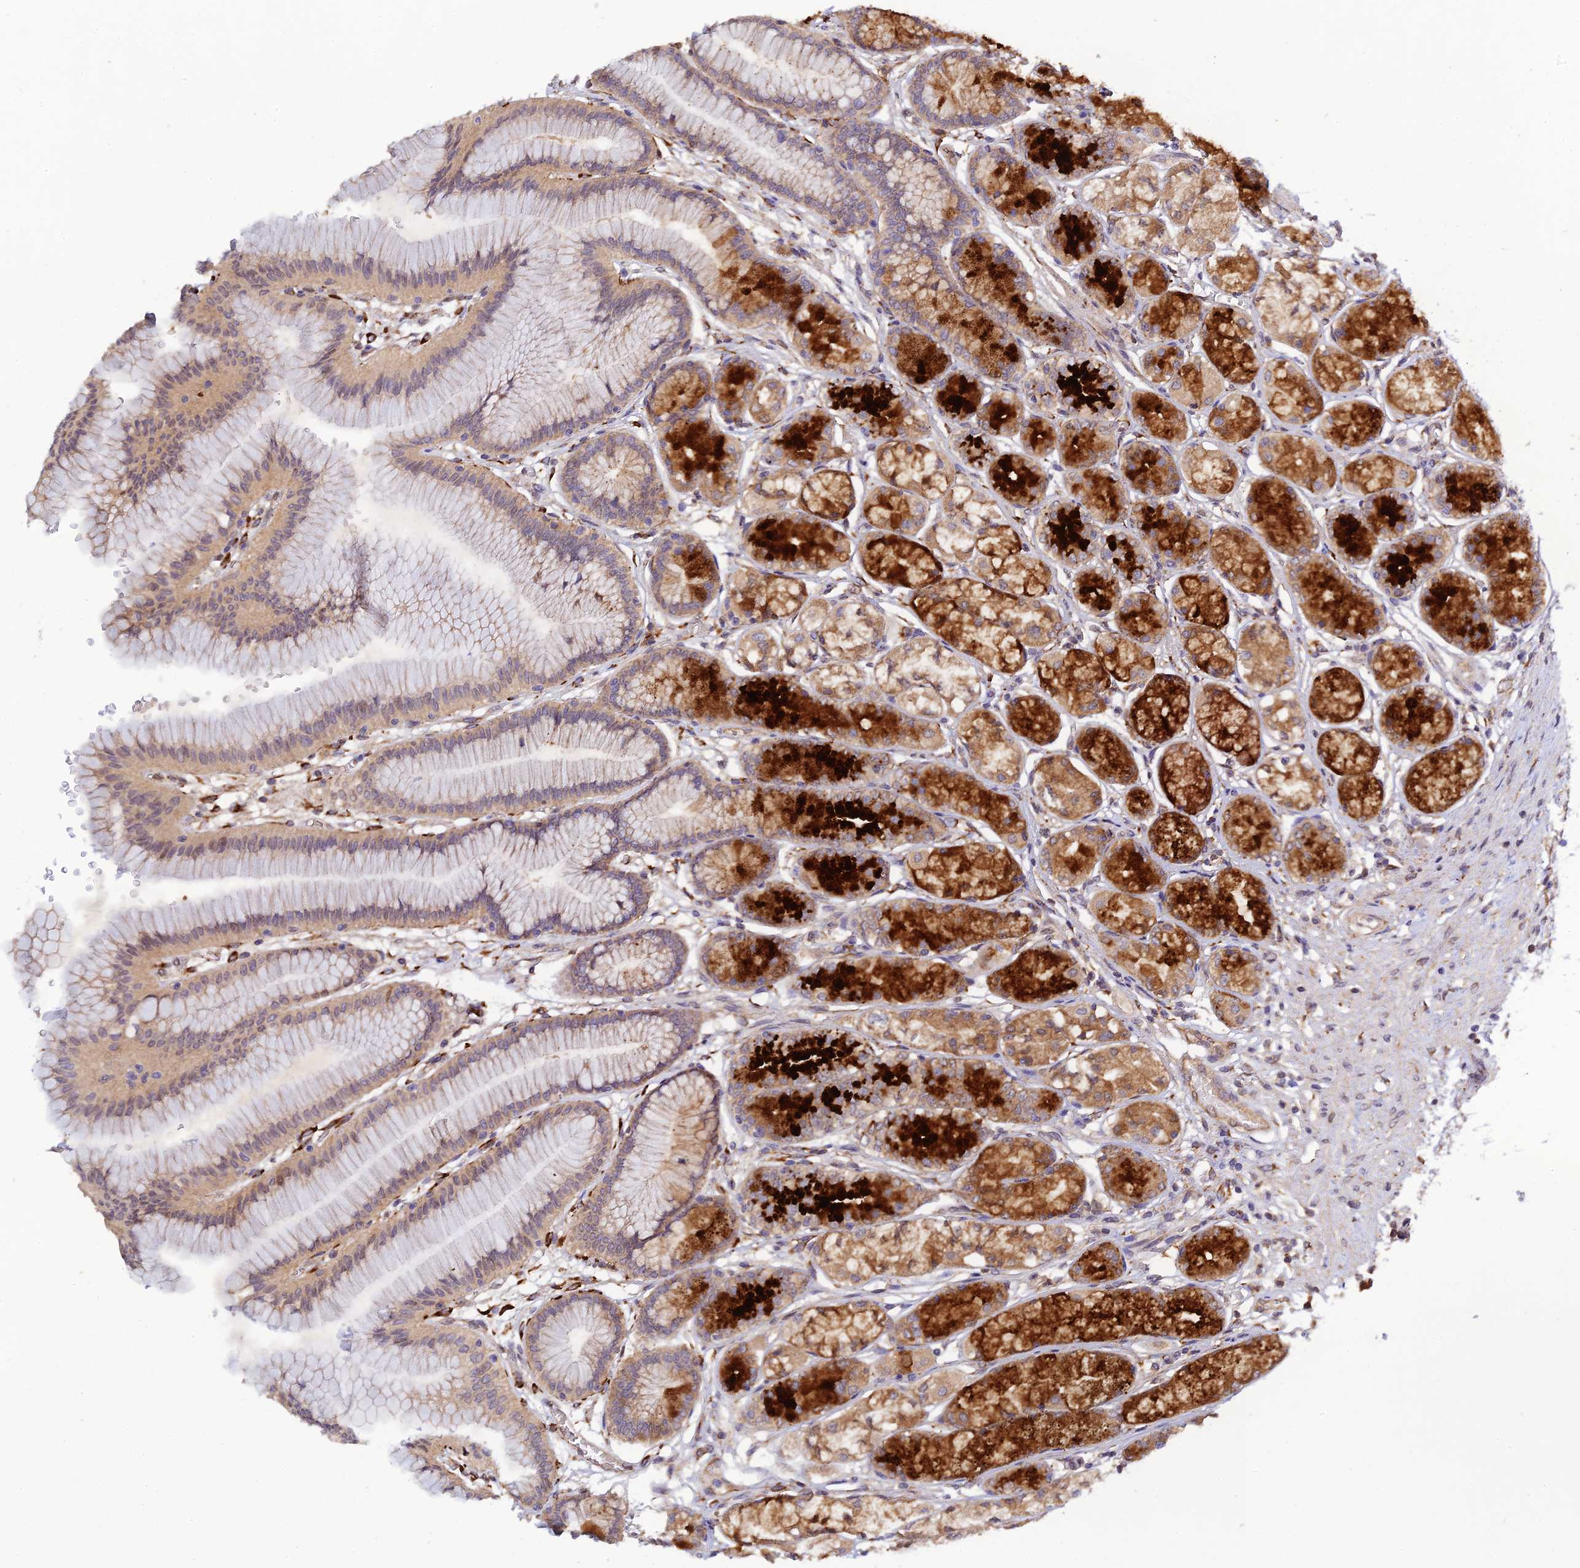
{"staining": {"intensity": "strong", "quantity": "25%-75%", "location": "cytoplasmic/membranous"}, "tissue": "stomach", "cell_type": "Glandular cells", "image_type": "normal", "snomed": [{"axis": "morphology", "description": "Normal tissue, NOS"}, {"axis": "morphology", "description": "Adenocarcinoma, NOS"}, {"axis": "morphology", "description": "Adenocarcinoma, High grade"}, {"axis": "topography", "description": "Stomach, upper"}, {"axis": "topography", "description": "Stomach"}], "caption": "About 25%-75% of glandular cells in normal human stomach show strong cytoplasmic/membranous protein staining as visualized by brown immunohistochemical staining.", "gene": "P3H3", "patient": {"sex": "female", "age": 65}}